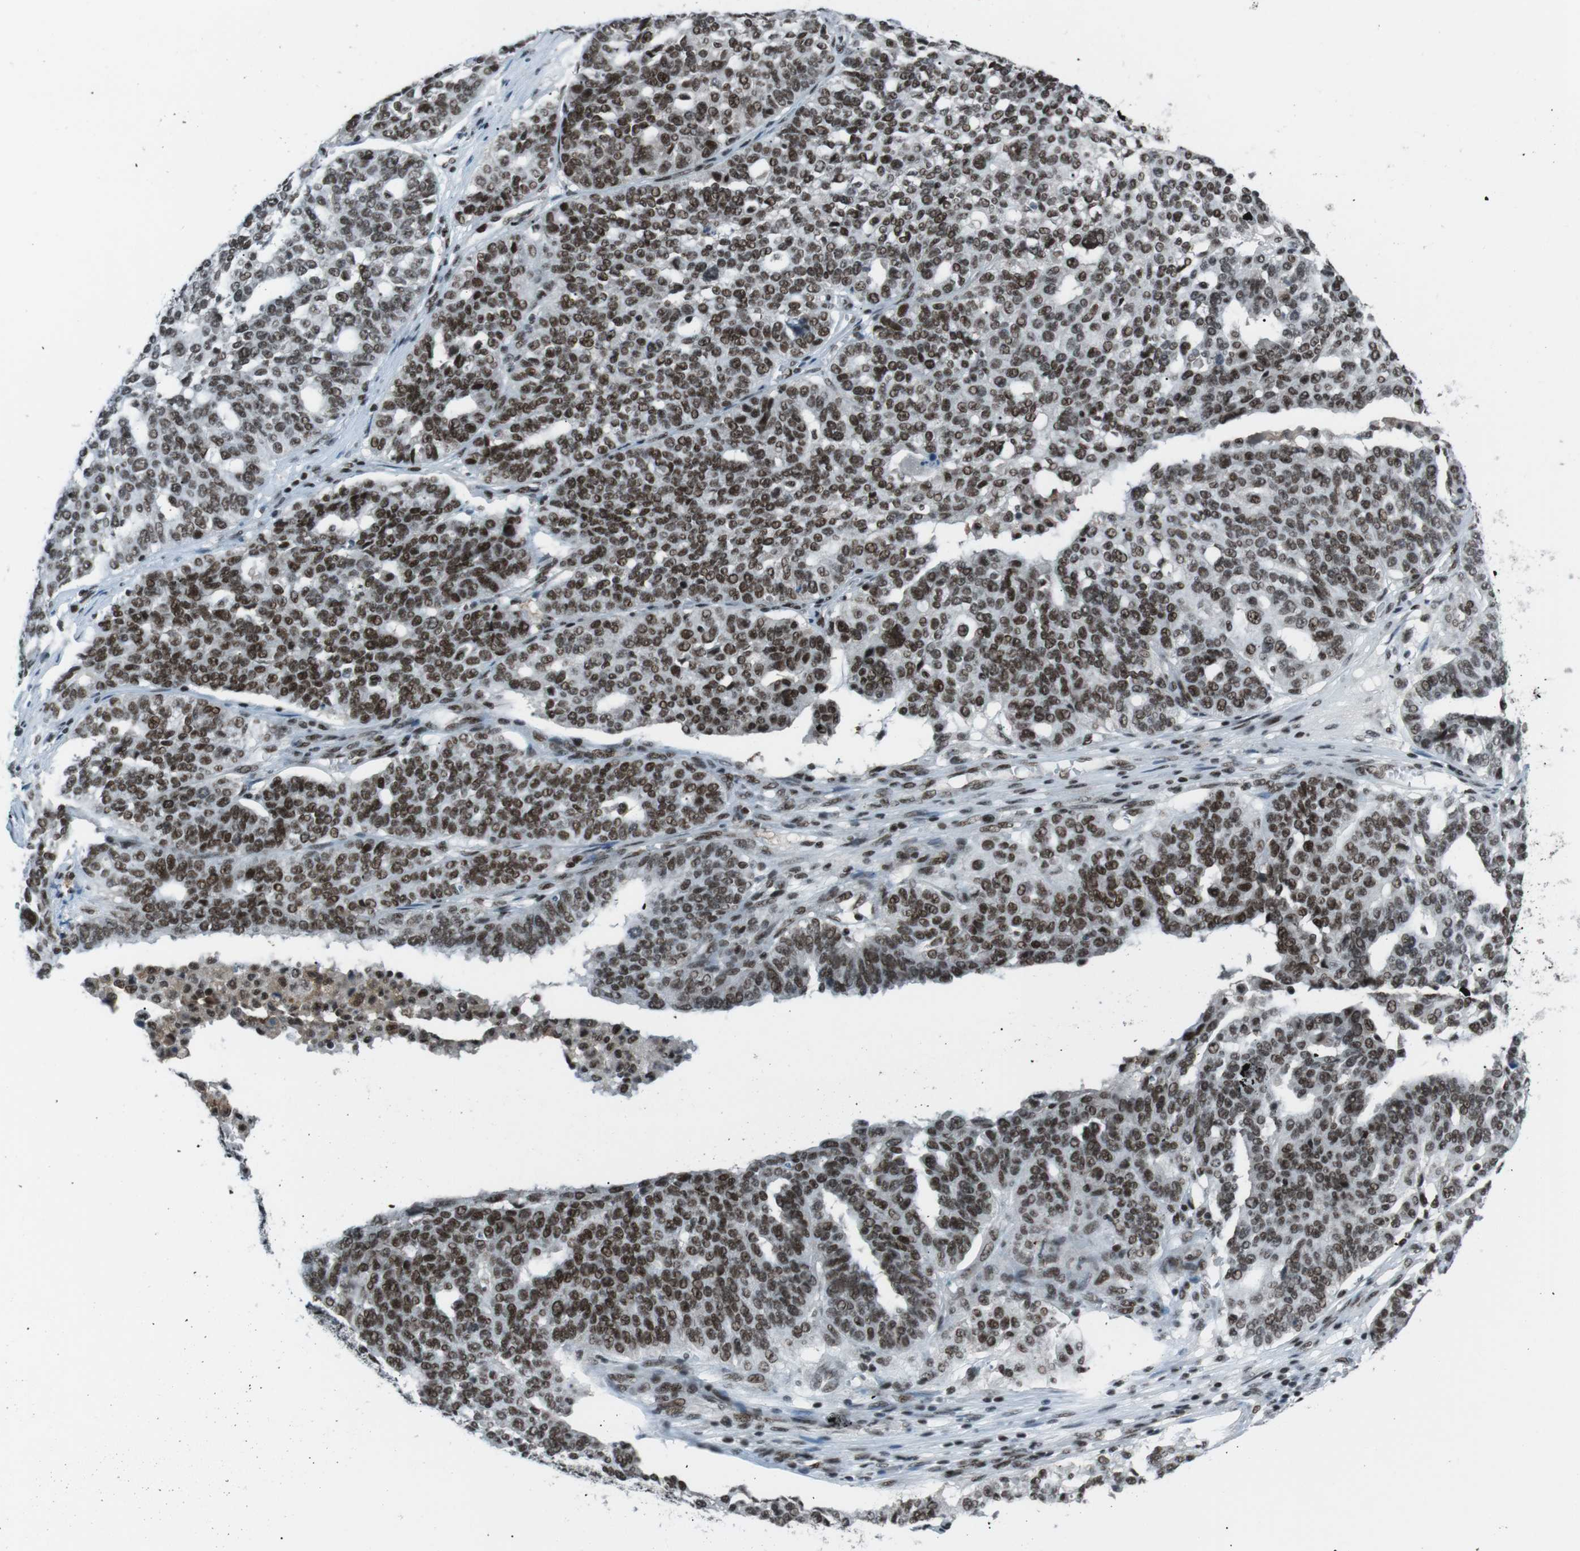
{"staining": {"intensity": "strong", "quantity": ">75%", "location": "nuclear"}, "tissue": "ovarian cancer", "cell_type": "Tumor cells", "image_type": "cancer", "snomed": [{"axis": "morphology", "description": "Cystadenocarcinoma, serous, NOS"}, {"axis": "topography", "description": "Ovary"}], "caption": "Brown immunohistochemical staining in human ovarian cancer (serous cystadenocarcinoma) demonstrates strong nuclear expression in about >75% of tumor cells.", "gene": "TAF1", "patient": {"sex": "female", "age": 59}}